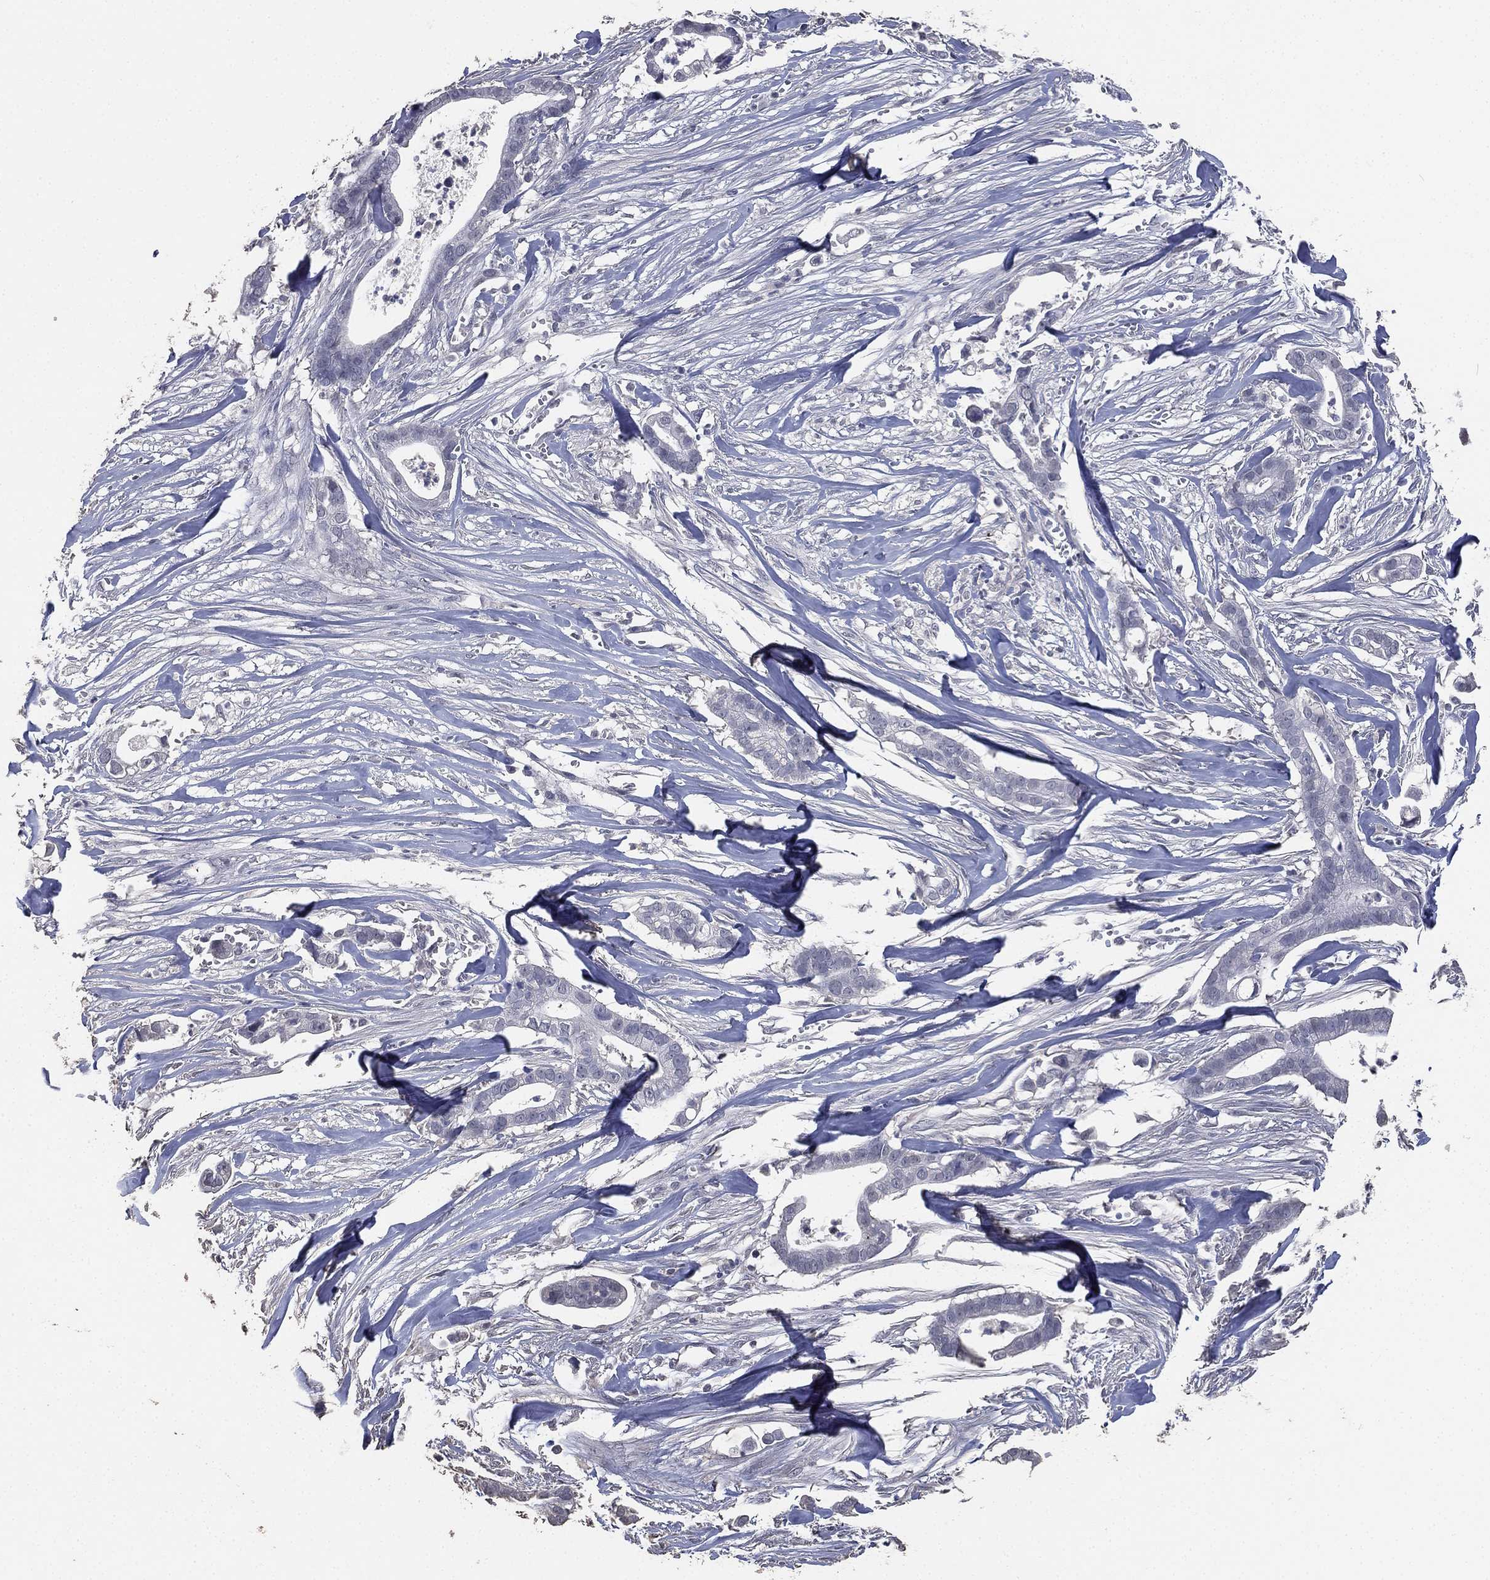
{"staining": {"intensity": "negative", "quantity": "none", "location": "none"}, "tissue": "pancreatic cancer", "cell_type": "Tumor cells", "image_type": "cancer", "snomed": [{"axis": "morphology", "description": "Adenocarcinoma, NOS"}, {"axis": "topography", "description": "Pancreas"}], "caption": "Image shows no protein positivity in tumor cells of pancreatic adenocarcinoma tissue.", "gene": "DSG1", "patient": {"sex": "male", "age": 61}}